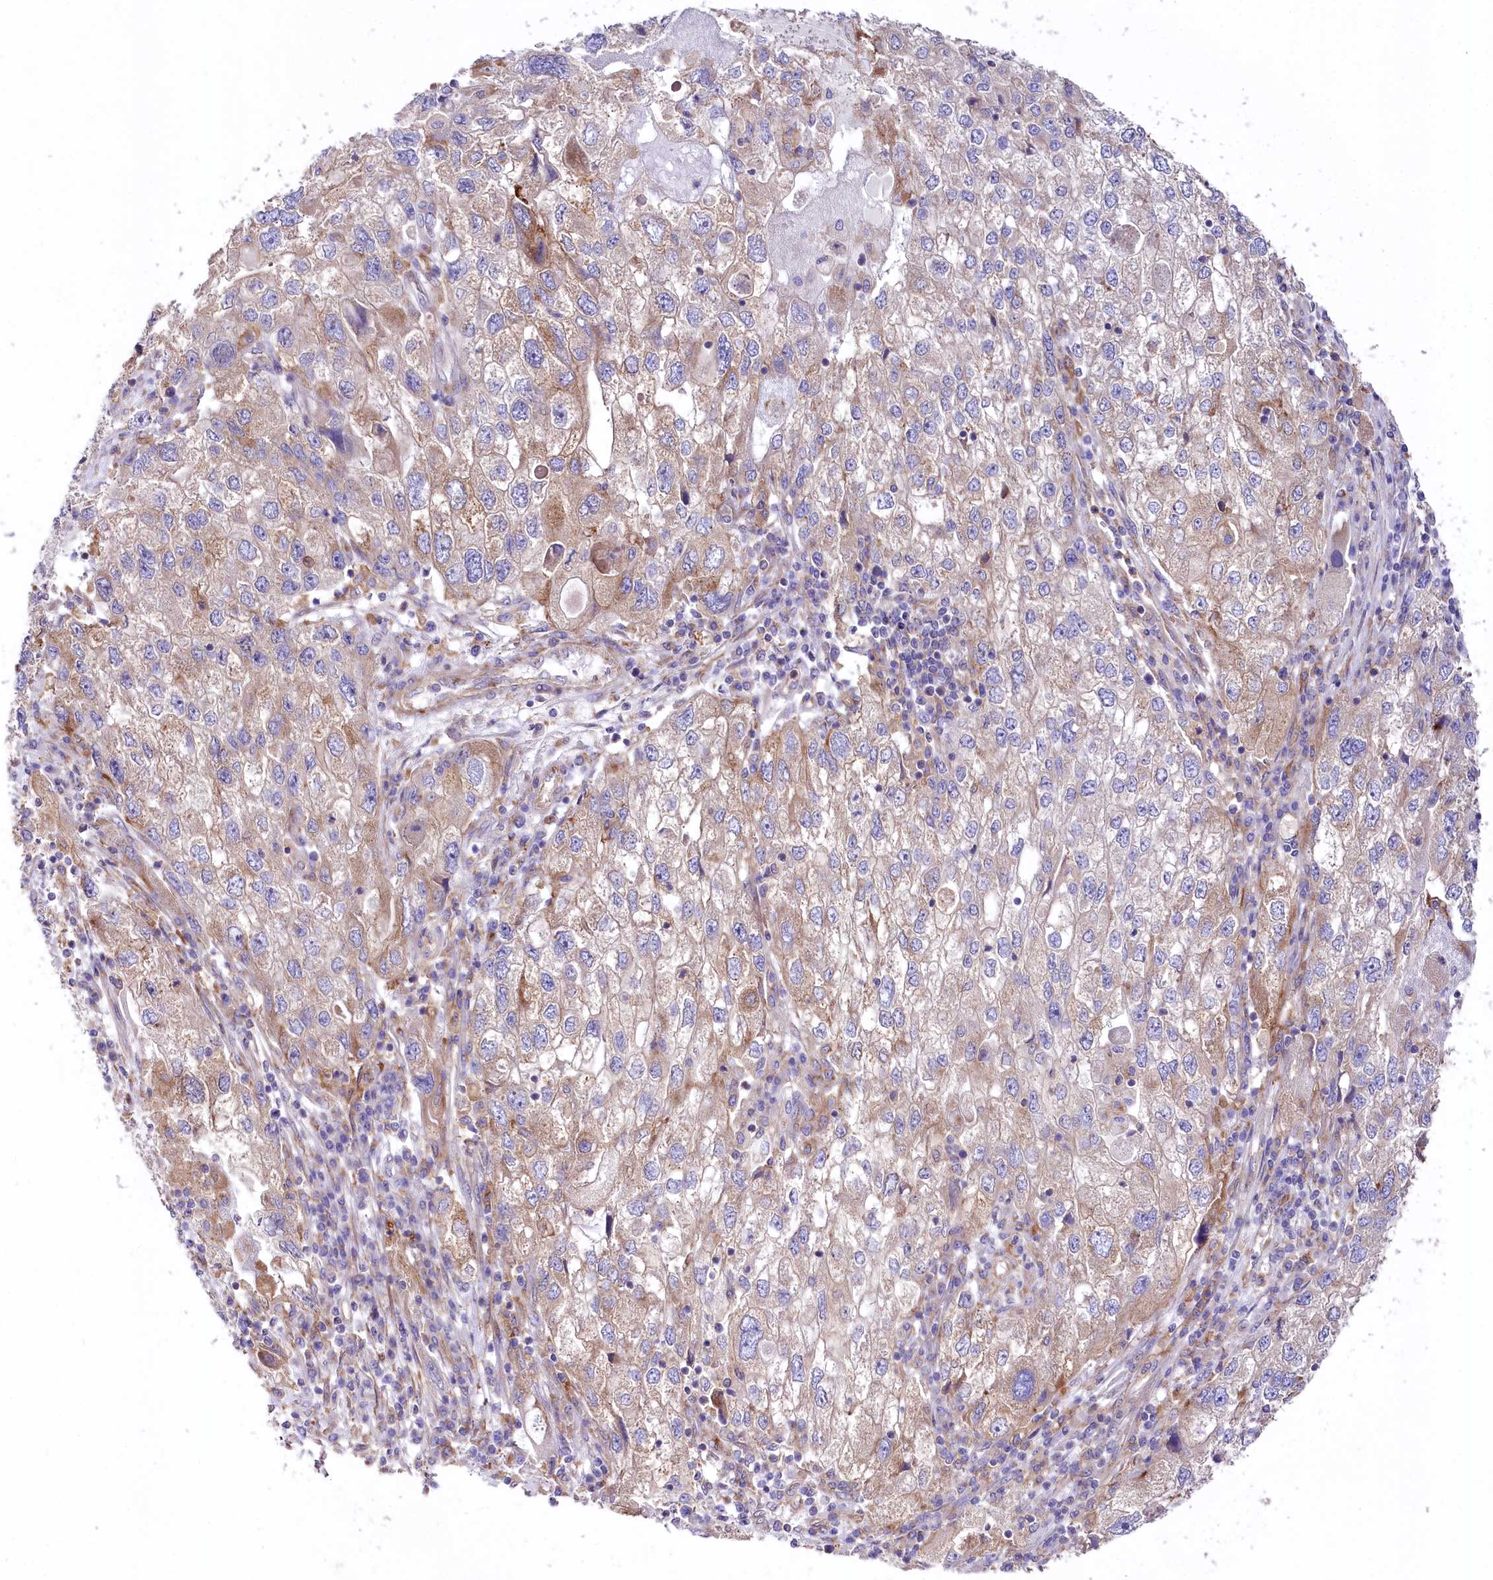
{"staining": {"intensity": "moderate", "quantity": ">75%", "location": "cytoplasmic/membranous"}, "tissue": "endometrial cancer", "cell_type": "Tumor cells", "image_type": "cancer", "snomed": [{"axis": "morphology", "description": "Adenocarcinoma, NOS"}, {"axis": "topography", "description": "Endometrium"}], "caption": "Moderate cytoplasmic/membranous expression for a protein is present in approximately >75% of tumor cells of endometrial cancer (adenocarcinoma) using IHC.", "gene": "STX6", "patient": {"sex": "female", "age": 49}}